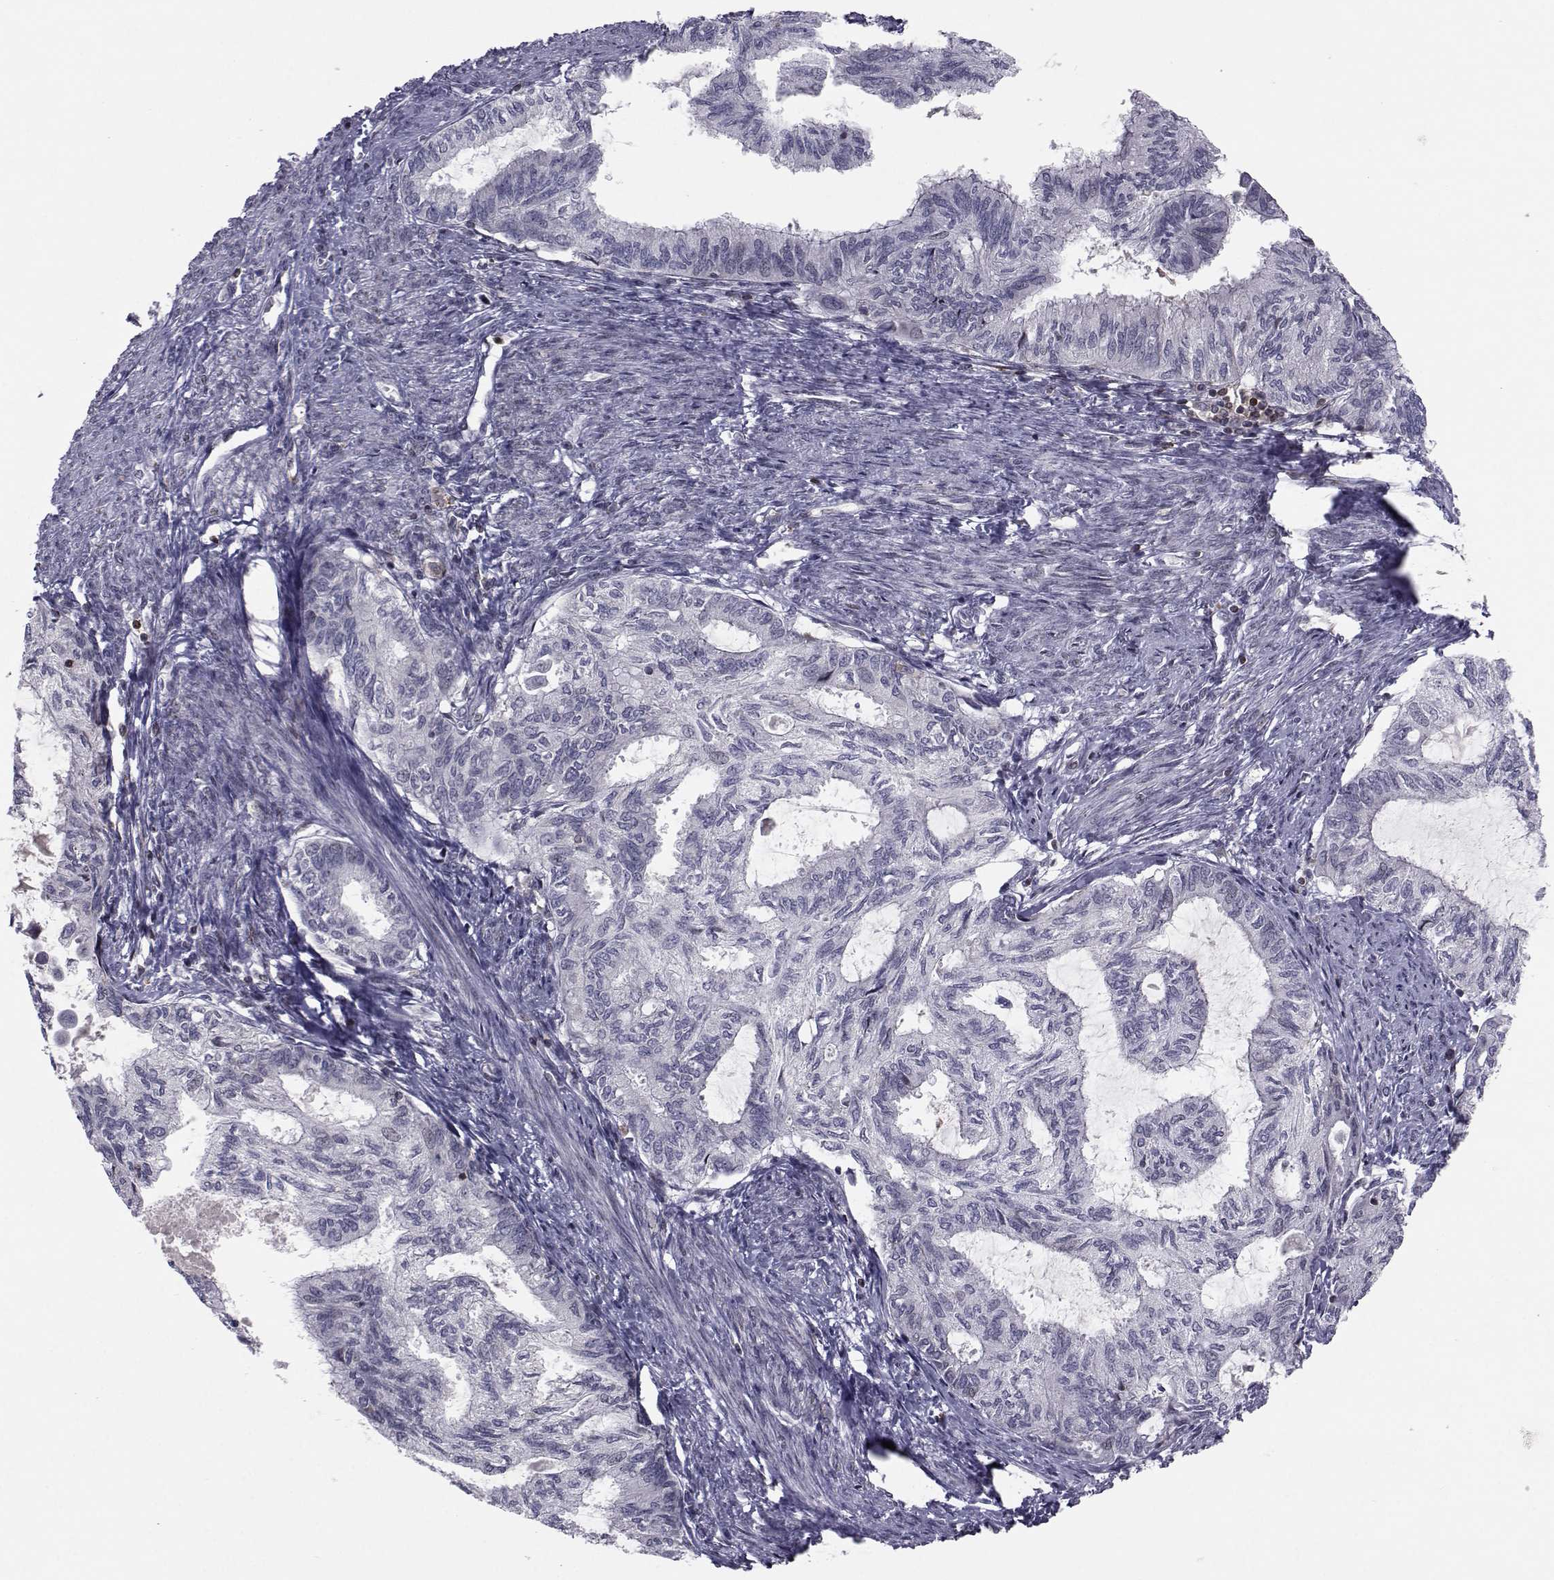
{"staining": {"intensity": "negative", "quantity": "none", "location": "none"}, "tissue": "endometrial cancer", "cell_type": "Tumor cells", "image_type": "cancer", "snomed": [{"axis": "morphology", "description": "Adenocarcinoma, NOS"}, {"axis": "topography", "description": "Endometrium"}], "caption": "The micrograph shows no staining of tumor cells in endometrial cancer.", "gene": "PCP4L1", "patient": {"sex": "female", "age": 86}}